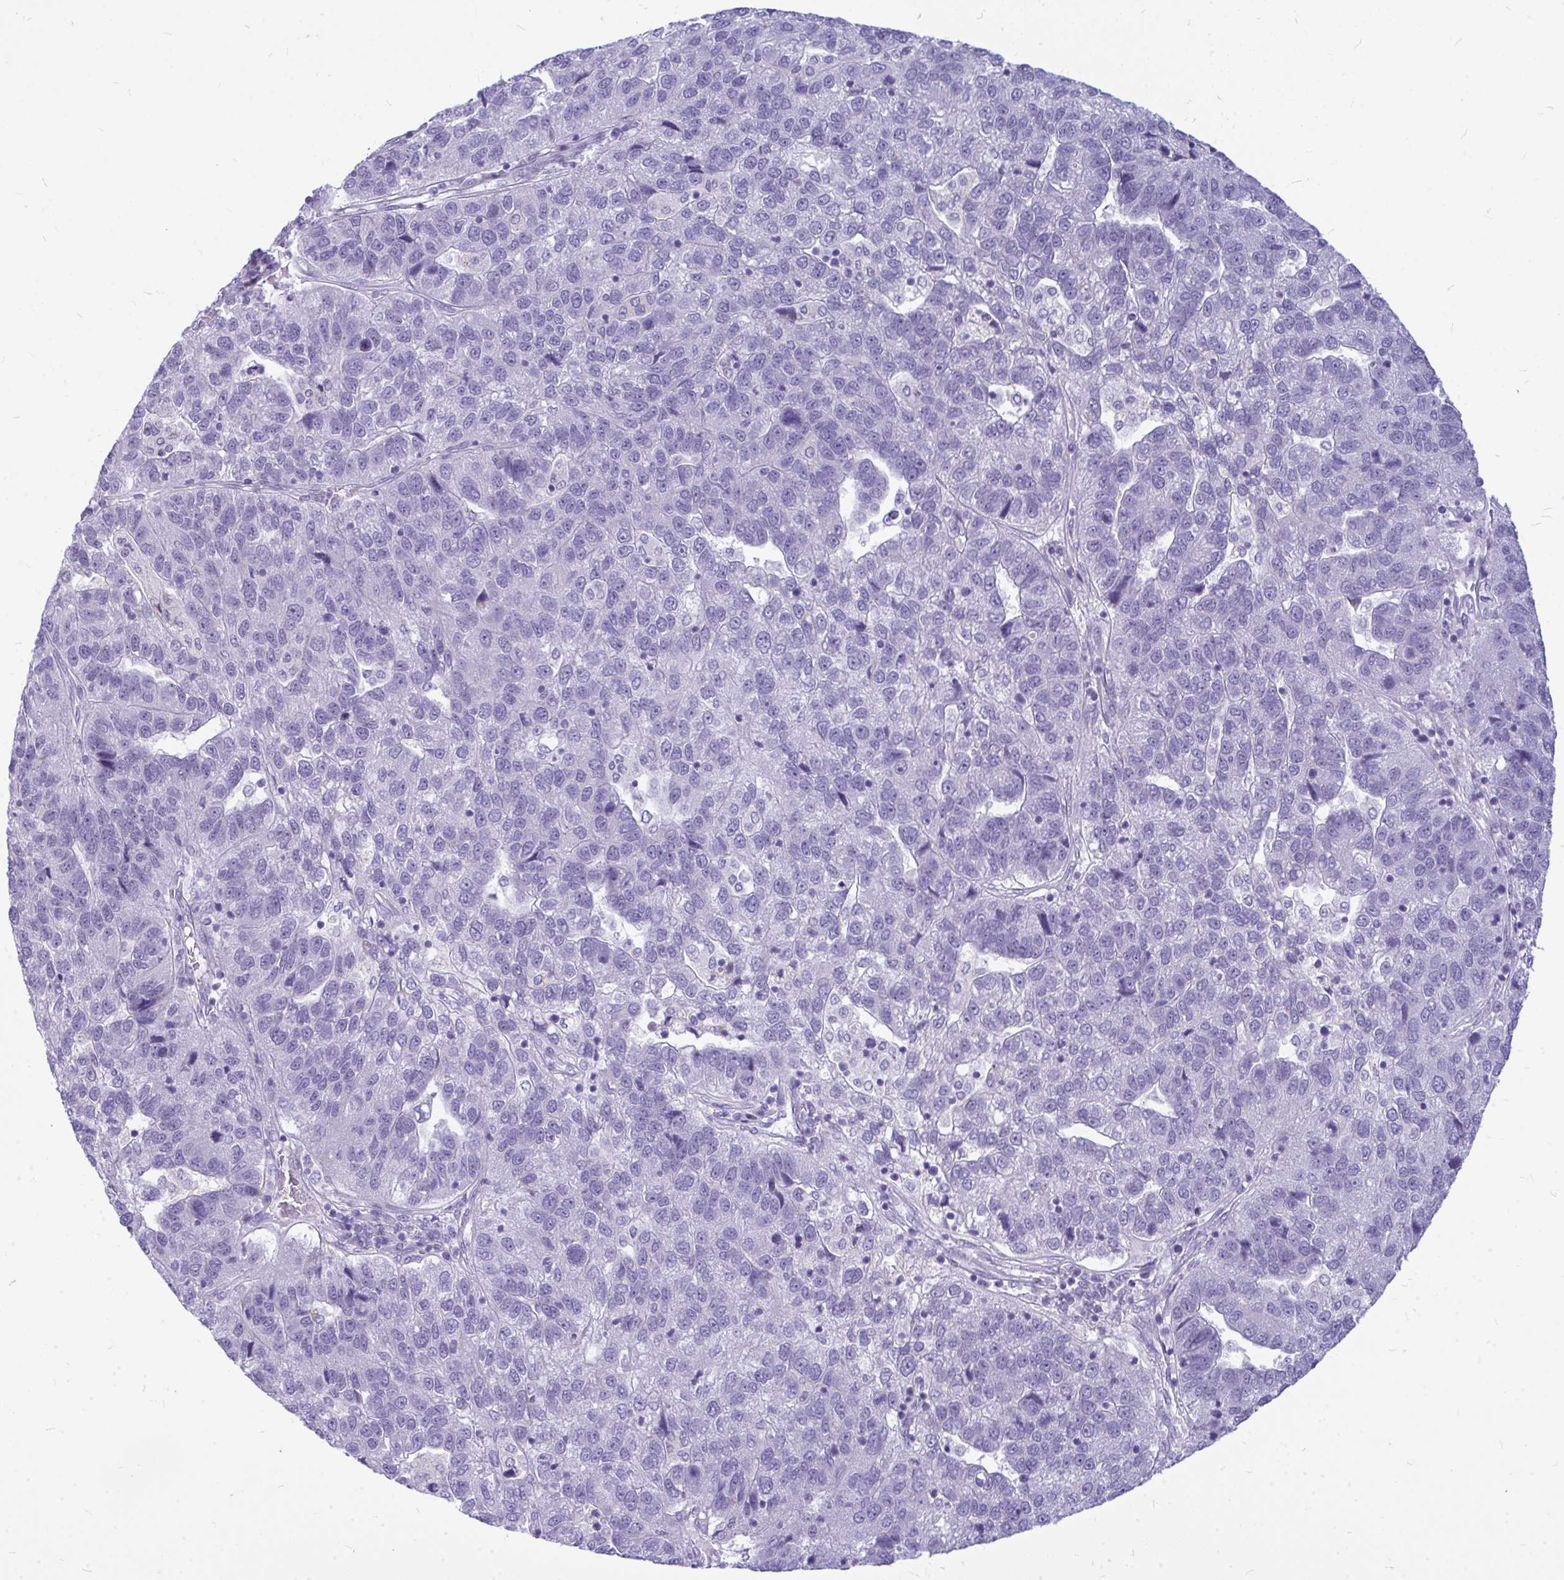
{"staining": {"intensity": "negative", "quantity": "none", "location": "none"}, "tissue": "pancreatic cancer", "cell_type": "Tumor cells", "image_type": "cancer", "snomed": [{"axis": "morphology", "description": "Adenocarcinoma, NOS"}, {"axis": "topography", "description": "Pancreas"}], "caption": "Protein analysis of pancreatic cancer shows no significant positivity in tumor cells.", "gene": "ZSCAN25", "patient": {"sex": "female", "age": 61}}